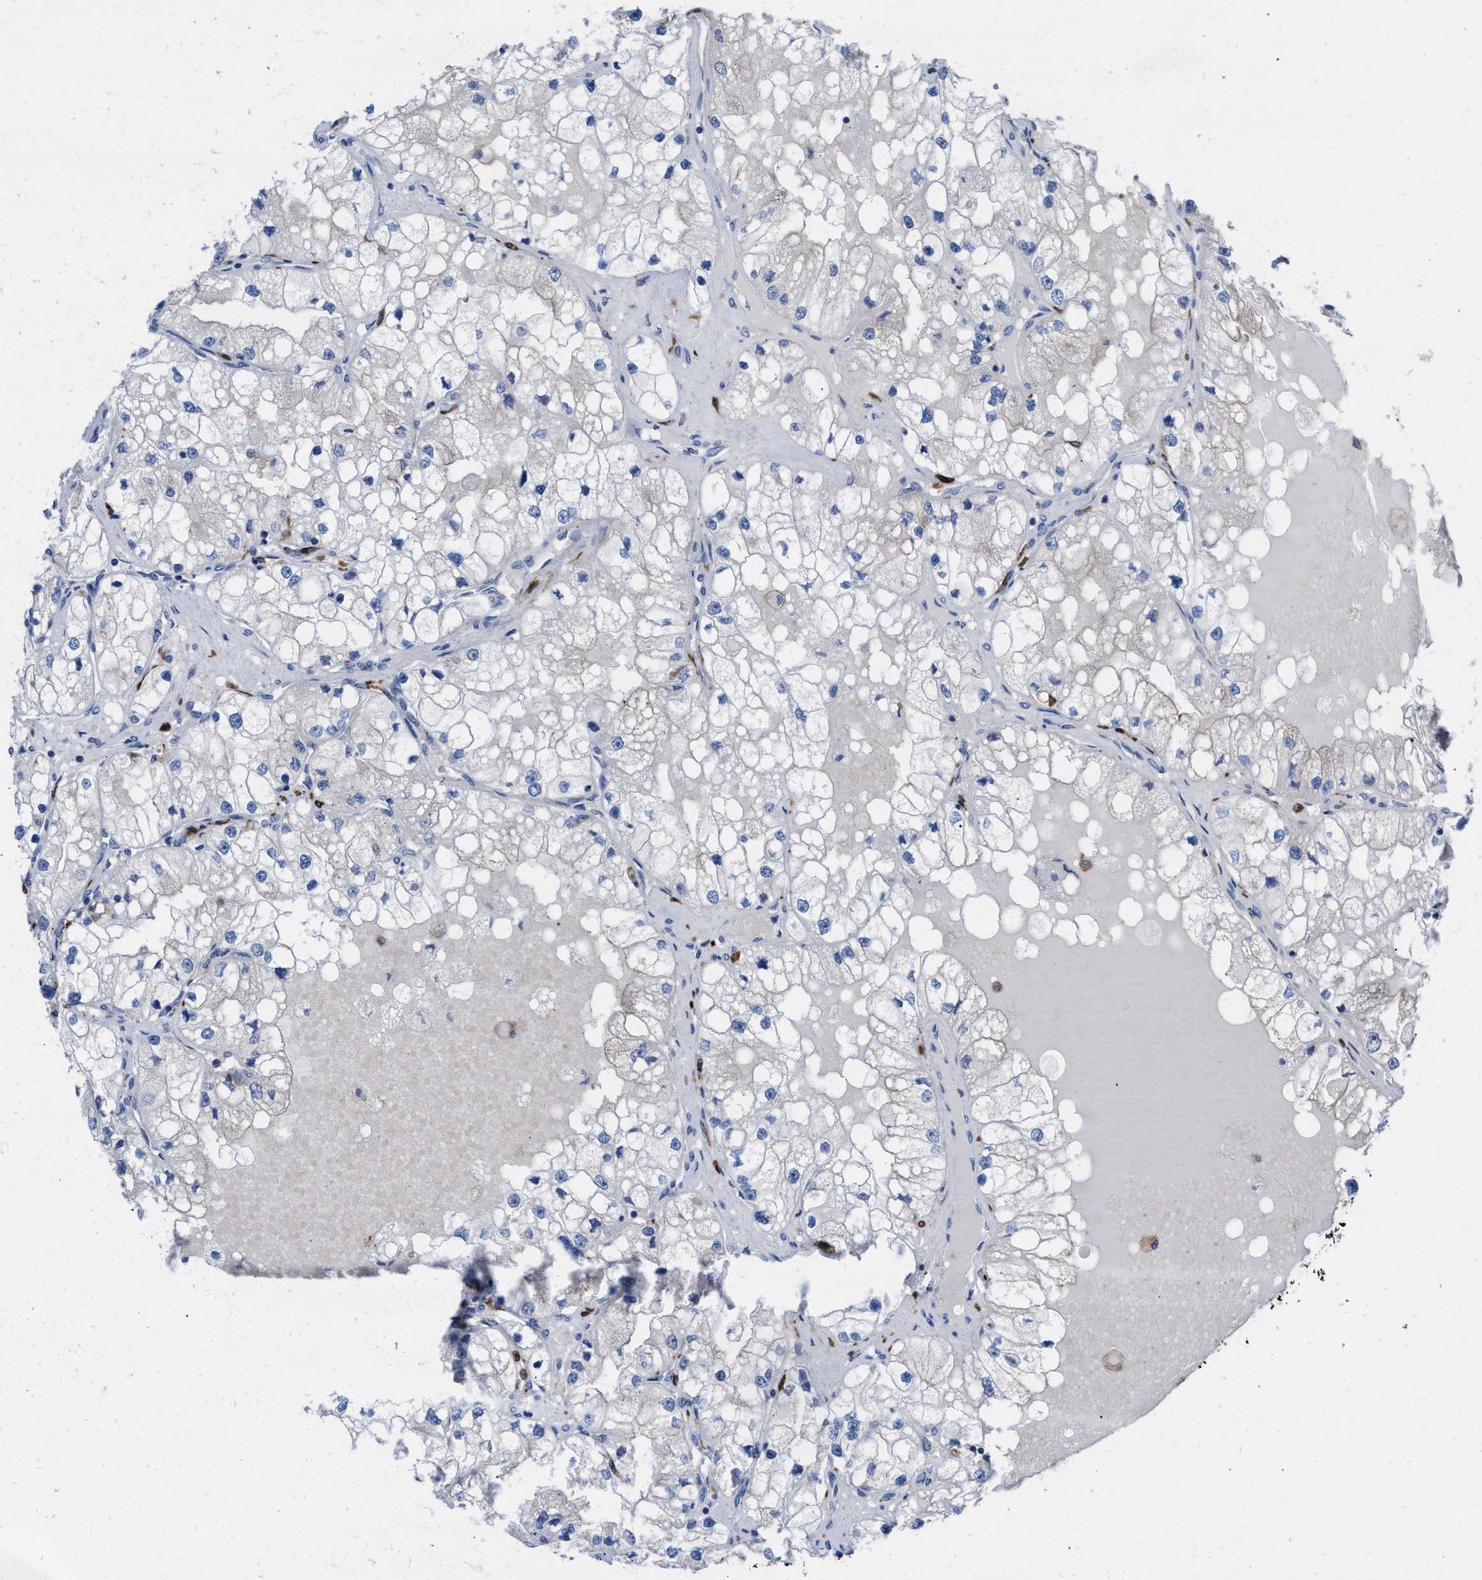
{"staining": {"intensity": "negative", "quantity": "none", "location": "none"}, "tissue": "renal cancer", "cell_type": "Tumor cells", "image_type": "cancer", "snomed": [{"axis": "morphology", "description": "Adenocarcinoma, NOS"}, {"axis": "topography", "description": "Kidney"}], "caption": "Immunohistochemical staining of renal cancer (adenocarcinoma) displays no significant expression in tumor cells. (DAB (3,3'-diaminobenzidine) immunohistochemistry with hematoxylin counter stain).", "gene": "SLC47A1", "patient": {"sex": "male", "age": 68}}